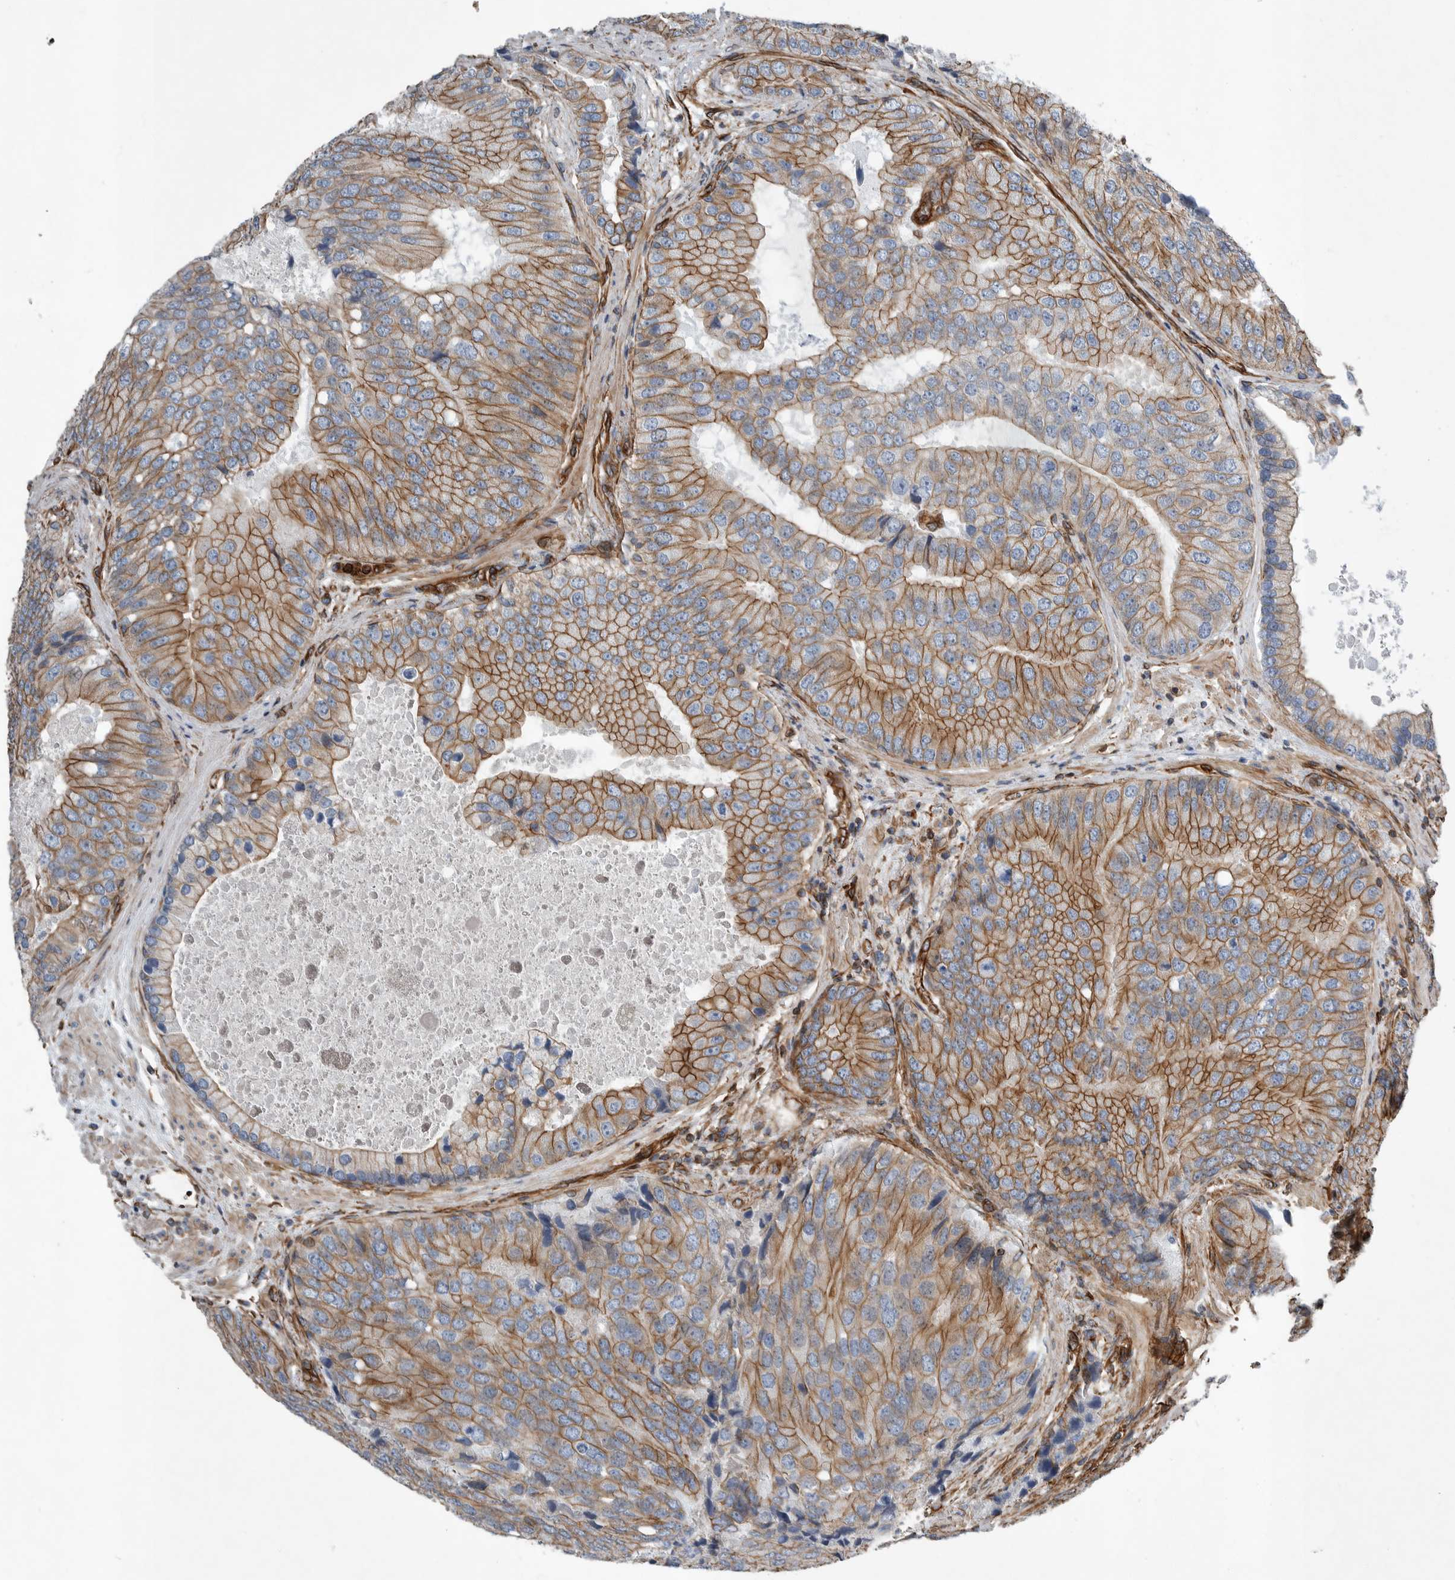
{"staining": {"intensity": "strong", "quantity": ">75%", "location": "cytoplasmic/membranous"}, "tissue": "prostate cancer", "cell_type": "Tumor cells", "image_type": "cancer", "snomed": [{"axis": "morphology", "description": "Adenocarcinoma, High grade"}, {"axis": "topography", "description": "Prostate"}], "caption": "Protein positivity by IHC demonstrates strong cytoplasmic/membranous staining in approximately >75% of tumor cells in prostate cancer (adenocarcinoma (high-grade)).", "gene": "PLEC", "patient": {"sex": "male", "age": 70}}